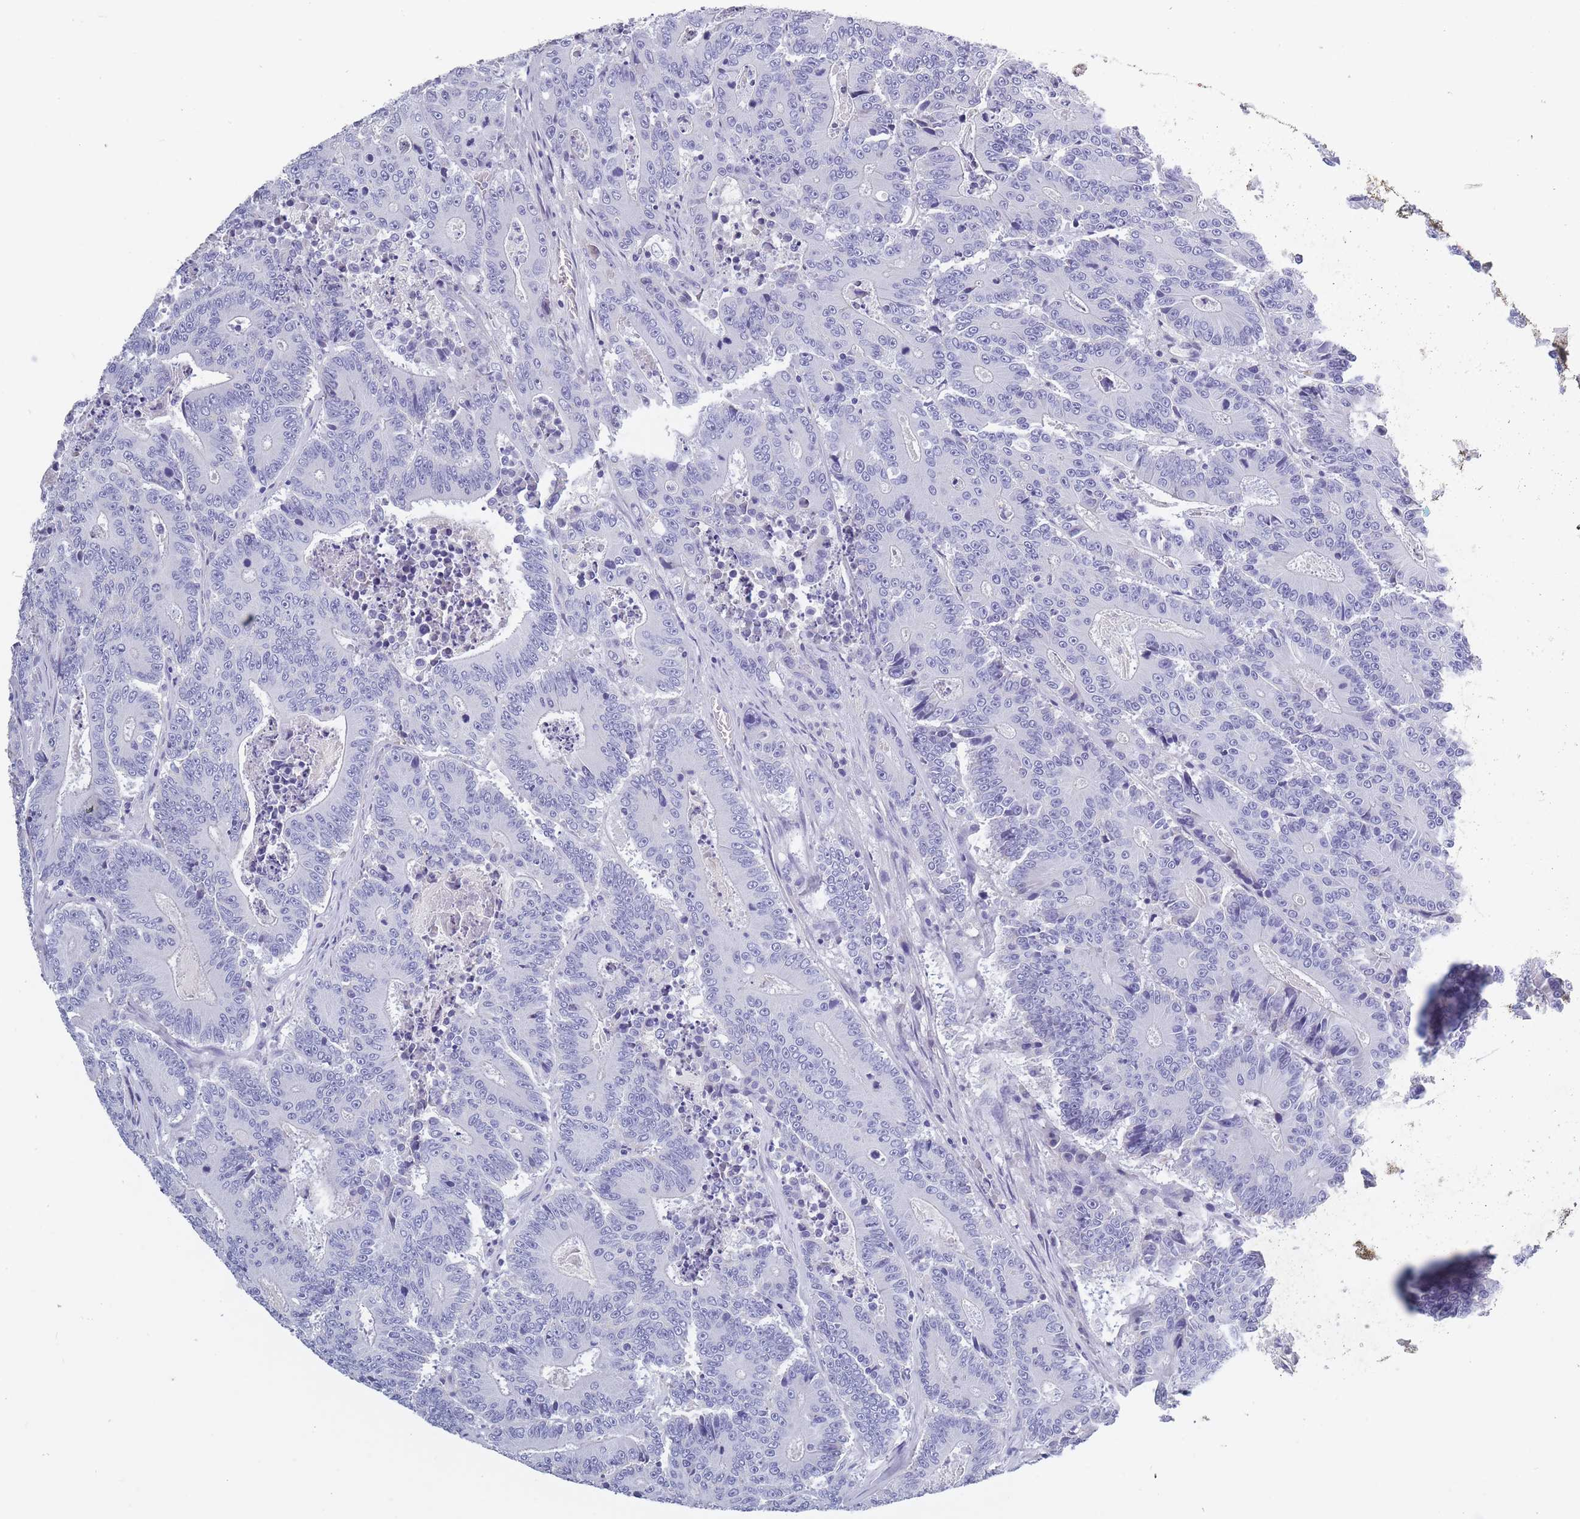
{"staining": {"intensity": "negative", "quantity": "none", "location": "none"}, "tissue": "colorectal cancer", "cell_type": "Tumor cells", "image_type": "cancer", "snomed": [{"axis": "morphology", "description": "Adenocarcinoma, NOS"}, {"axis": "topography", "description": "Colon"}], "caption": "Histopathology image shows no significant protein positivity in tumor cells of colorectal cancer.", "gene": "OR4C5", "patient": {"sex": "male", "age": 83}}